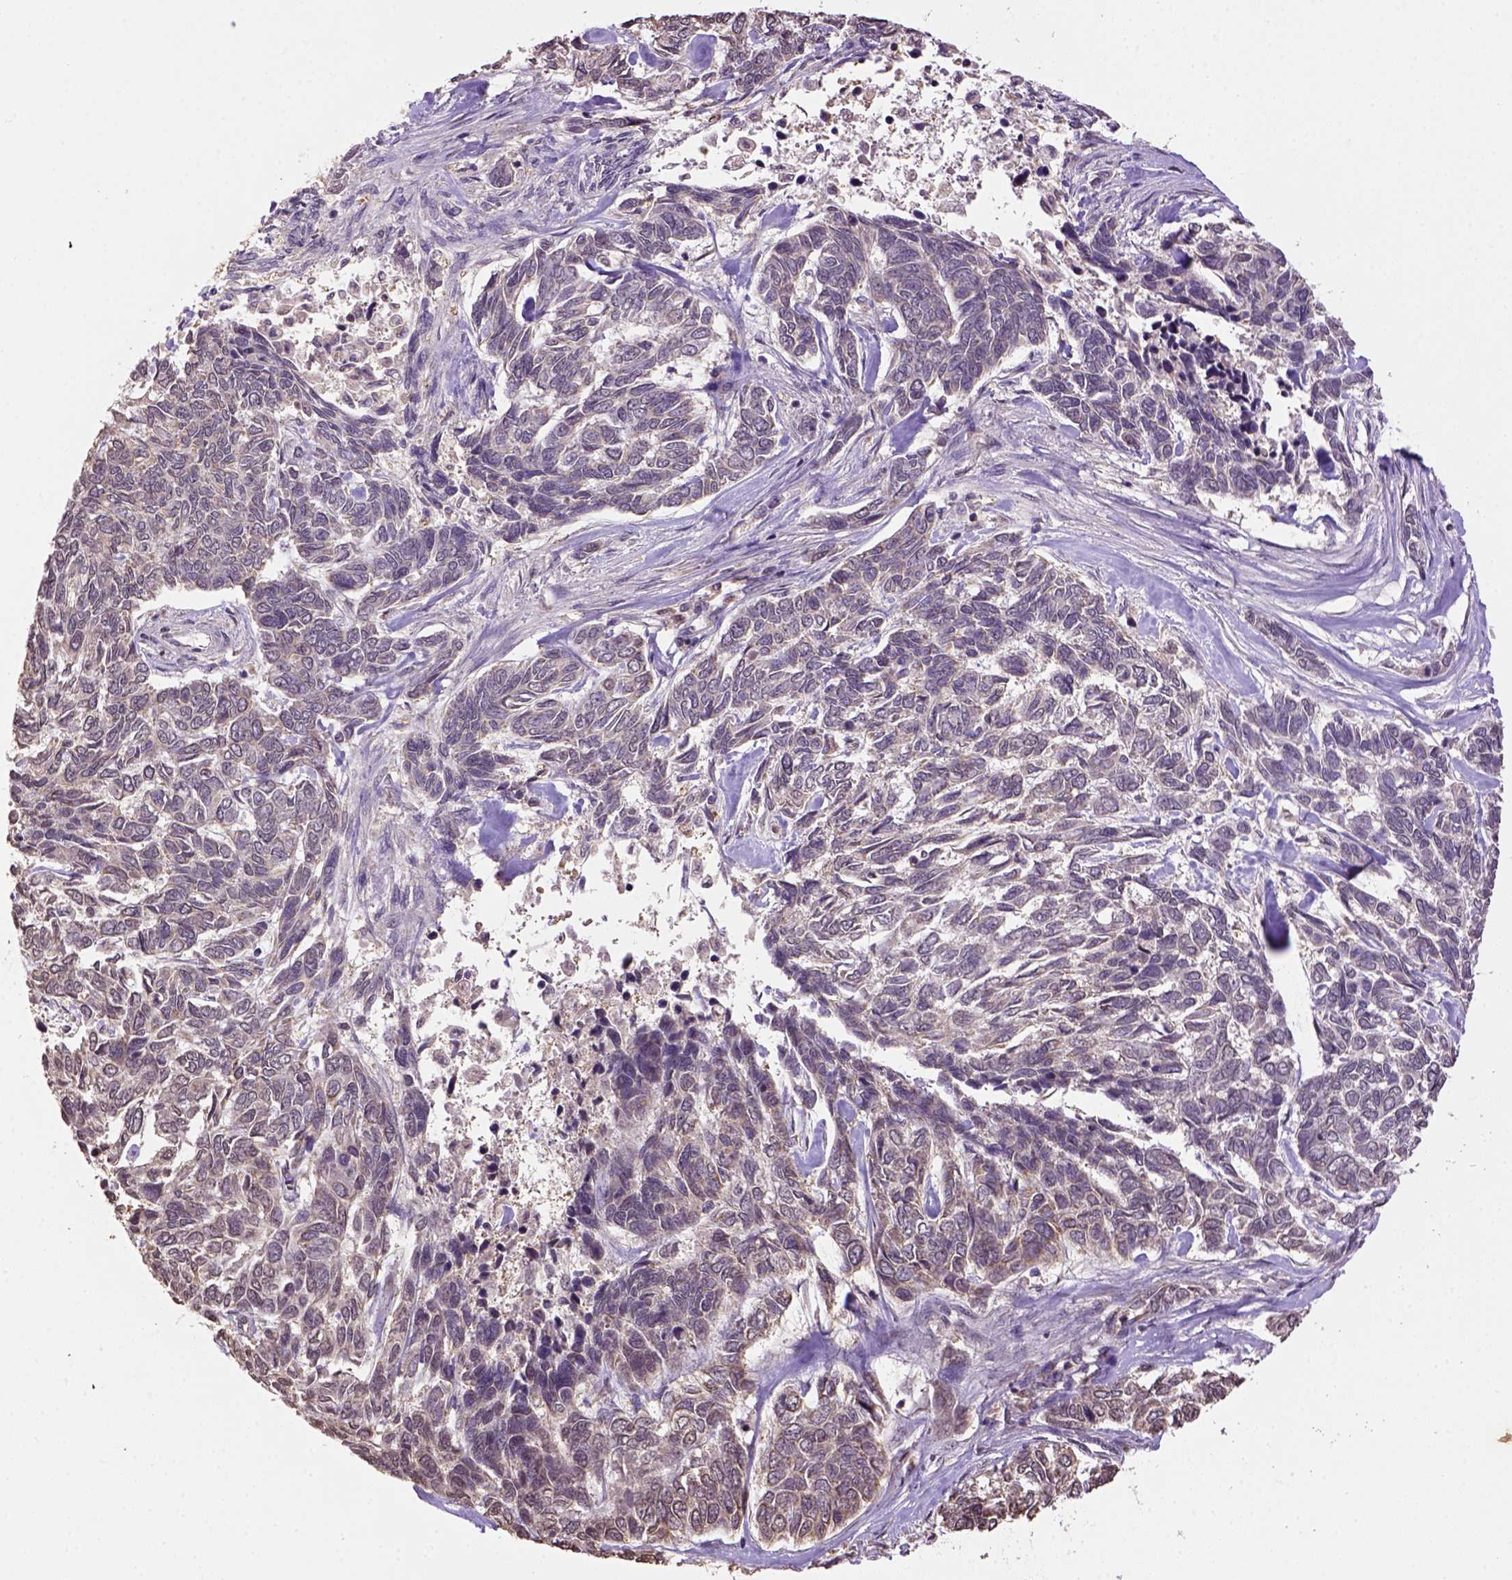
{"staining": {"intensity": "weak", "quantity": "25%-75%", "location": "cytoplasmic/membranous"}, "tissue": "skin cancer", "cell_type": "Tumor cells", "image_type": "cancer", "snomed": [{"axis": "morphology", "description": "Basal cell carcinoma"}, {"axis": "topography", "description": "Skin"}], "caption": "Human skin basal cell carcinoma stained with a brown dye displays weak cytoplasmic/membranous positive expression in about 25%-75% of tumor cells.", "gene": "WDR17", "patient": {"sex": "female", "age": 65}}